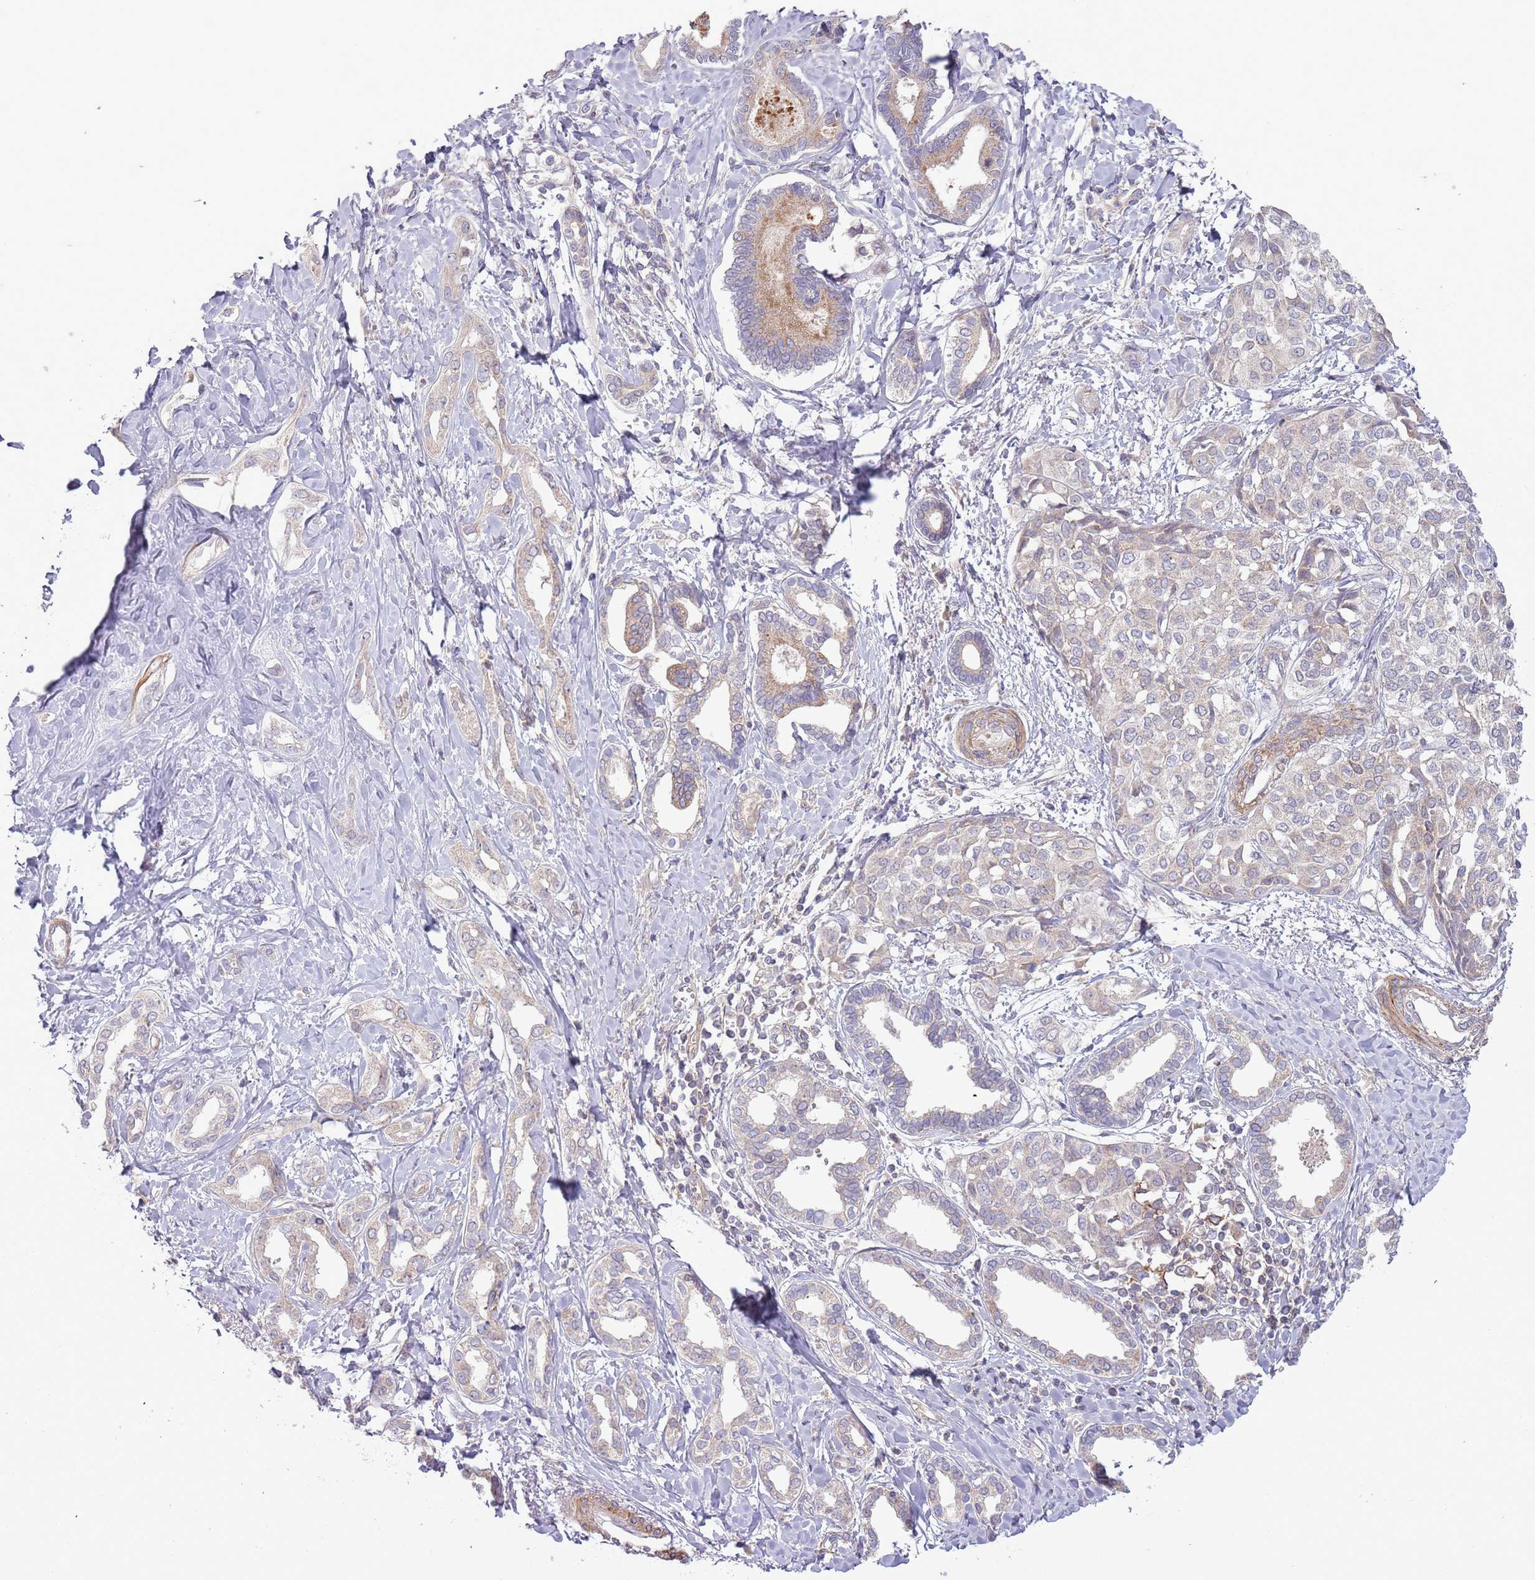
{"staining": {"intensity": "weak", "quantity": "<25%", "location": "cytoplasmic/membranous"}, "tissue": "liver cancer", "cell_type": "Tumor cells", "image_type": "cancer", "snomed": [{"axis": "morphology", "description": "Cholangiocarcinoma"}, {"axis": "topography", "description": "Liver"}], "caption": "Immunohistochemical staining of cholangiocarcinoma (liver) demonstrates no significant staining in tumor cells.", "gene": "DTD2", "patient": {"sex": "female", "age": 77}}